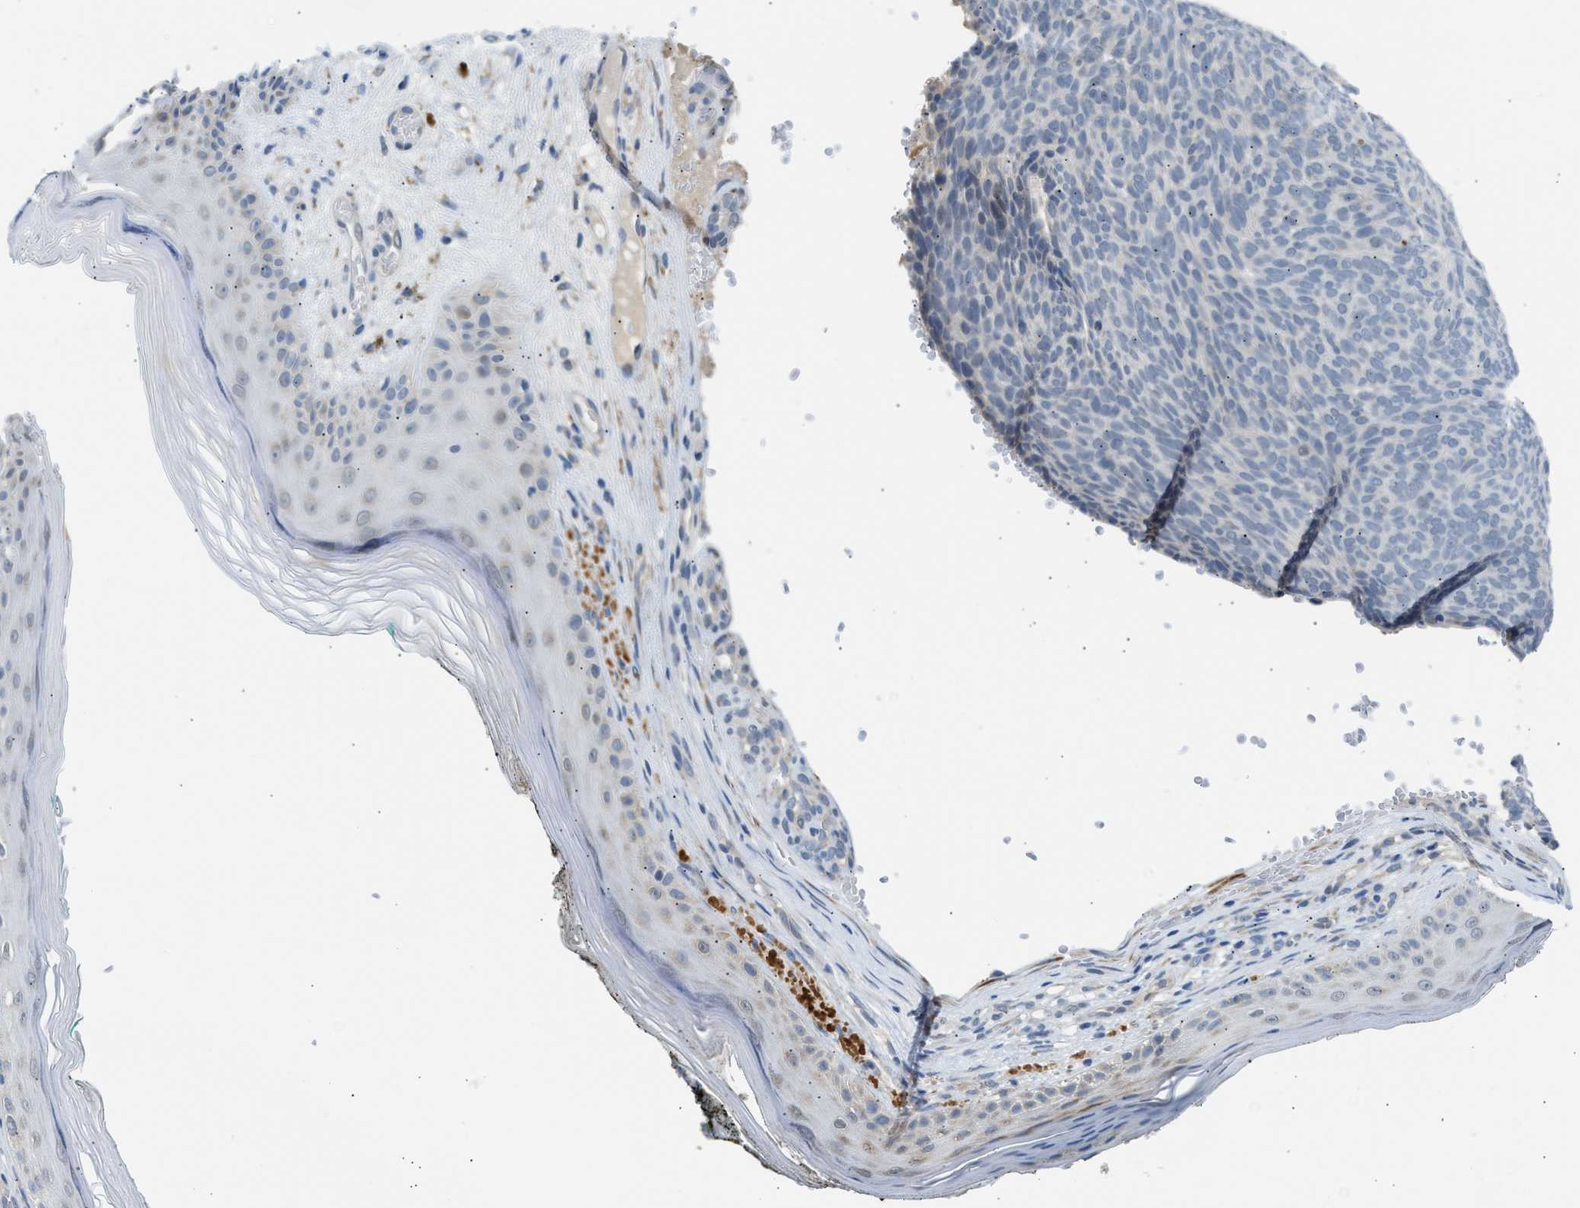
{"staining": {"intensity": "negative", "quantity": "none", "location": "none"}, "tissue": "skin cancer", "cell_type": "Tumor cells", "image_type": "cancer", "snomed": [{"axis": "morphology", "description": "Basal cell carcinoma"}, {"axis": "topography", "description": "Skin"}], "caption": "Skin cancer was stained to show a protein in brown. There is no significant positivity in tumor cells.", "gene": "KCNC2", "patient": {"sex": "male", "age": 61}}